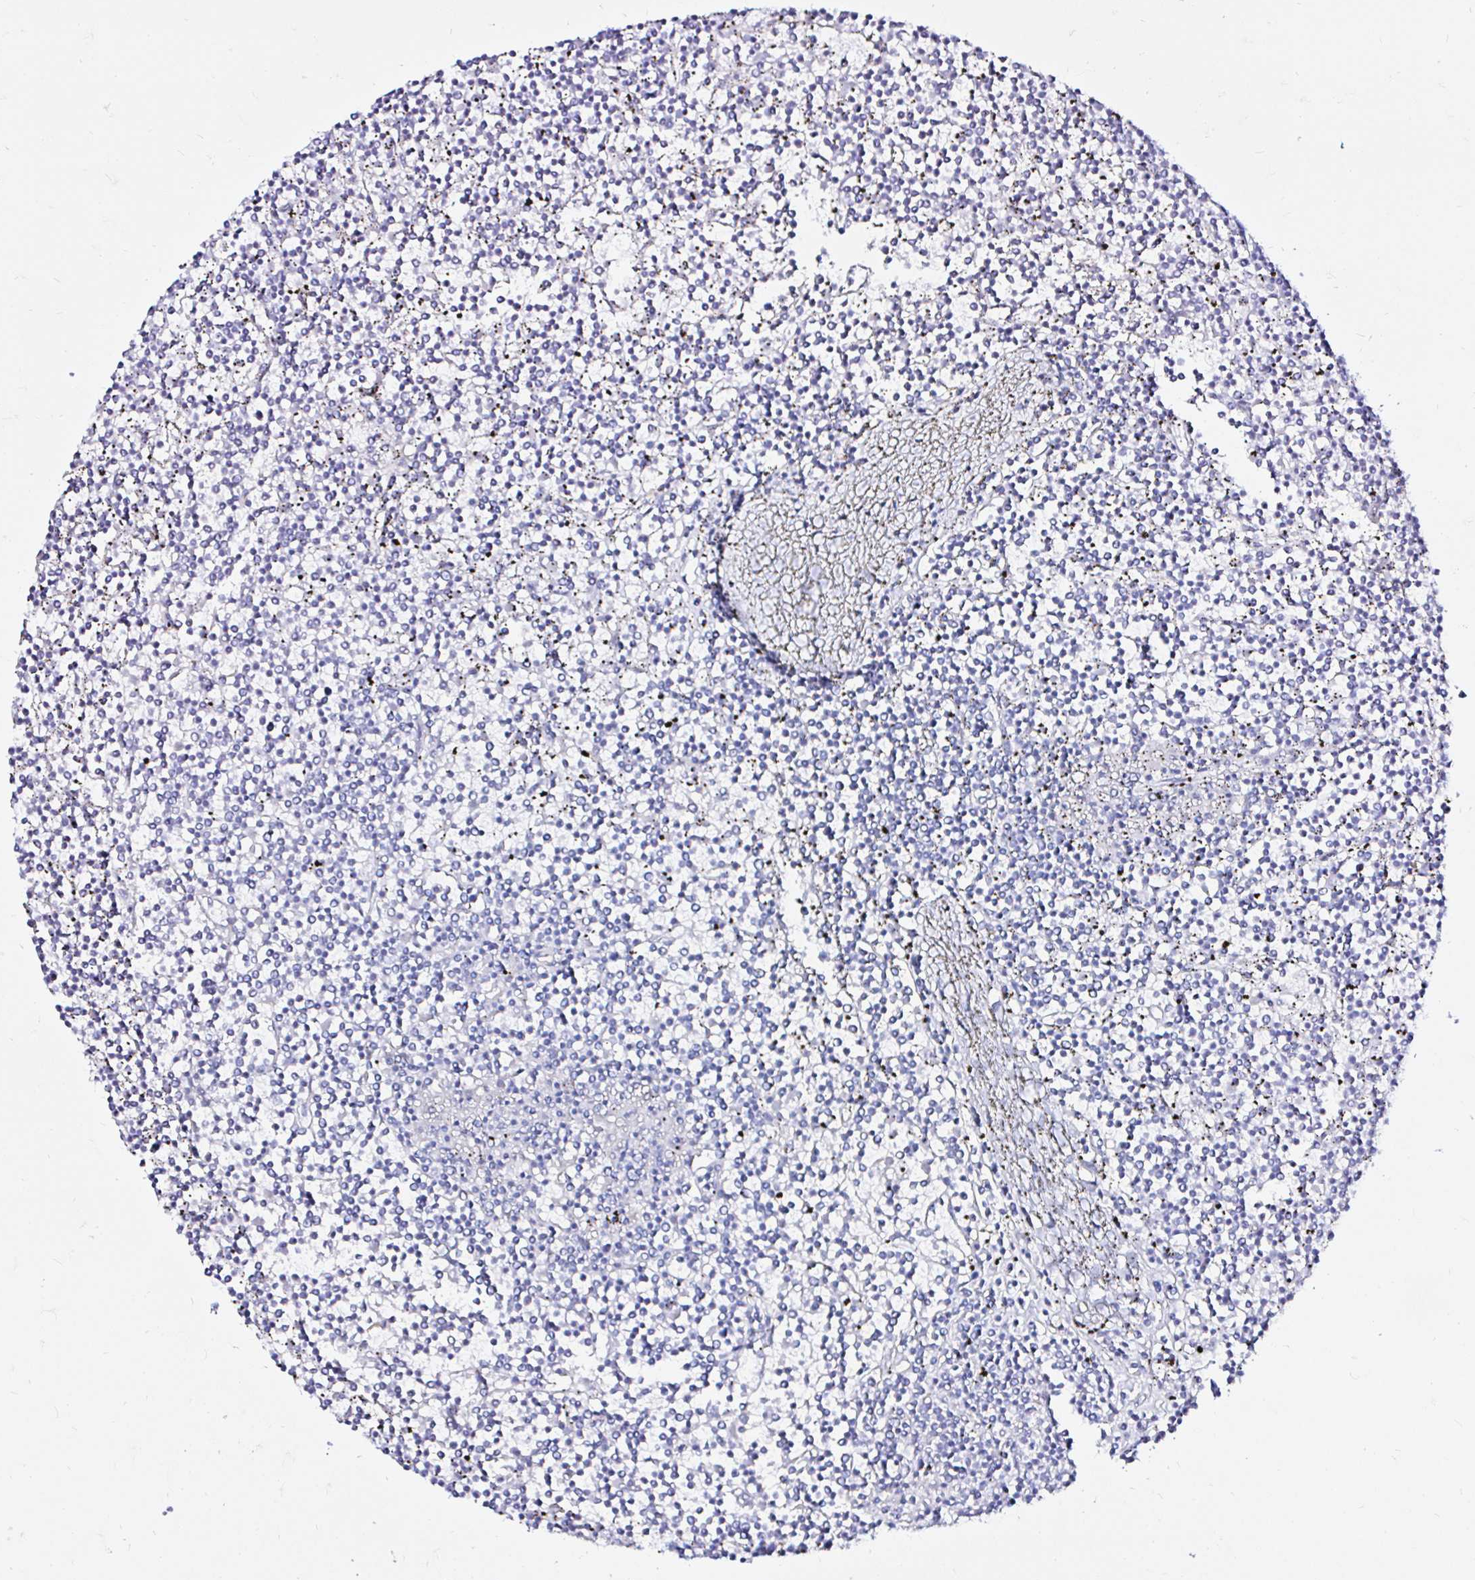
{"staining": {"intensity": "negative", "quantity": "none", "location": "none"}, "tissue": "lymphoma", "cell_type": "Tumor cells", "image_type": "cancer", "snomed": [{"axis": "morphology", "description": "Malignant lymphoma, non-Hodgkin's type, Low grade"}, {"axis": "topography", "description": "Spleen"}], "caption": "High magnification brightfield microscopy of lymphoma stained with DAB (3,3'-diaminobenzidine) (brown) and counterstained with hematoxylin (blue): tumor cells show no significant expression. Nuclei are stained in blue.", "gene": "ZNF432", "patient": {"sex": "female", "age": 19}}